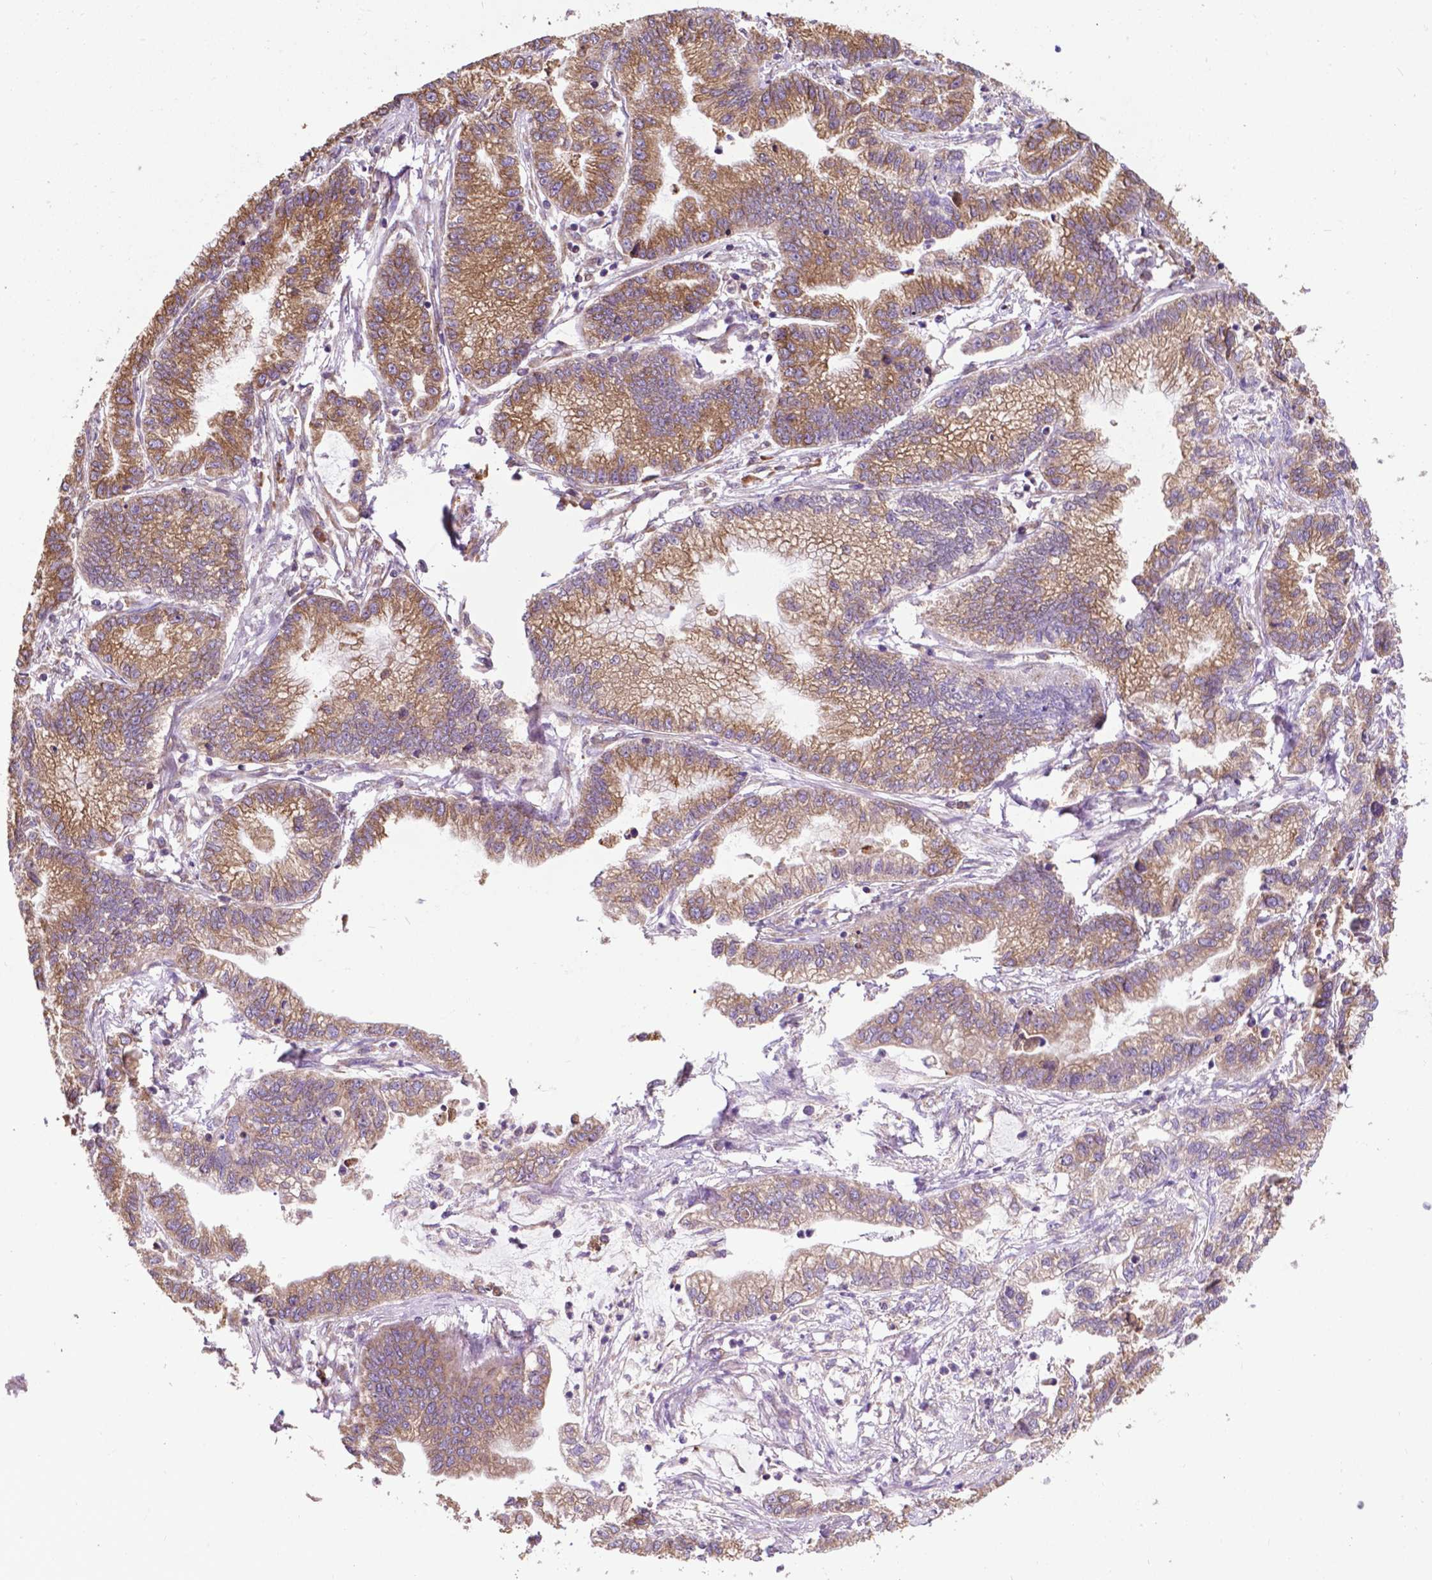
{"staining": {"intensity": "moderate", "quantity": "25%-75%", "location": "cytoplasmic/membranous"}, "tissue": "stomach cancer", "cell_type": "Tumor cells", "image_type": "cancer", "snomed": [{"axis": "morphology", "description": "Adenocarcinoma, NOS"}, {"axis": "topography", "description": "Stomach"}], "caption": "Stomach adenocarcinoma stained with a protein marker demonstrates moderate staining in tumor cells.", "gene": "GANAB", "patient": {"sex": "male", "age": 83}}